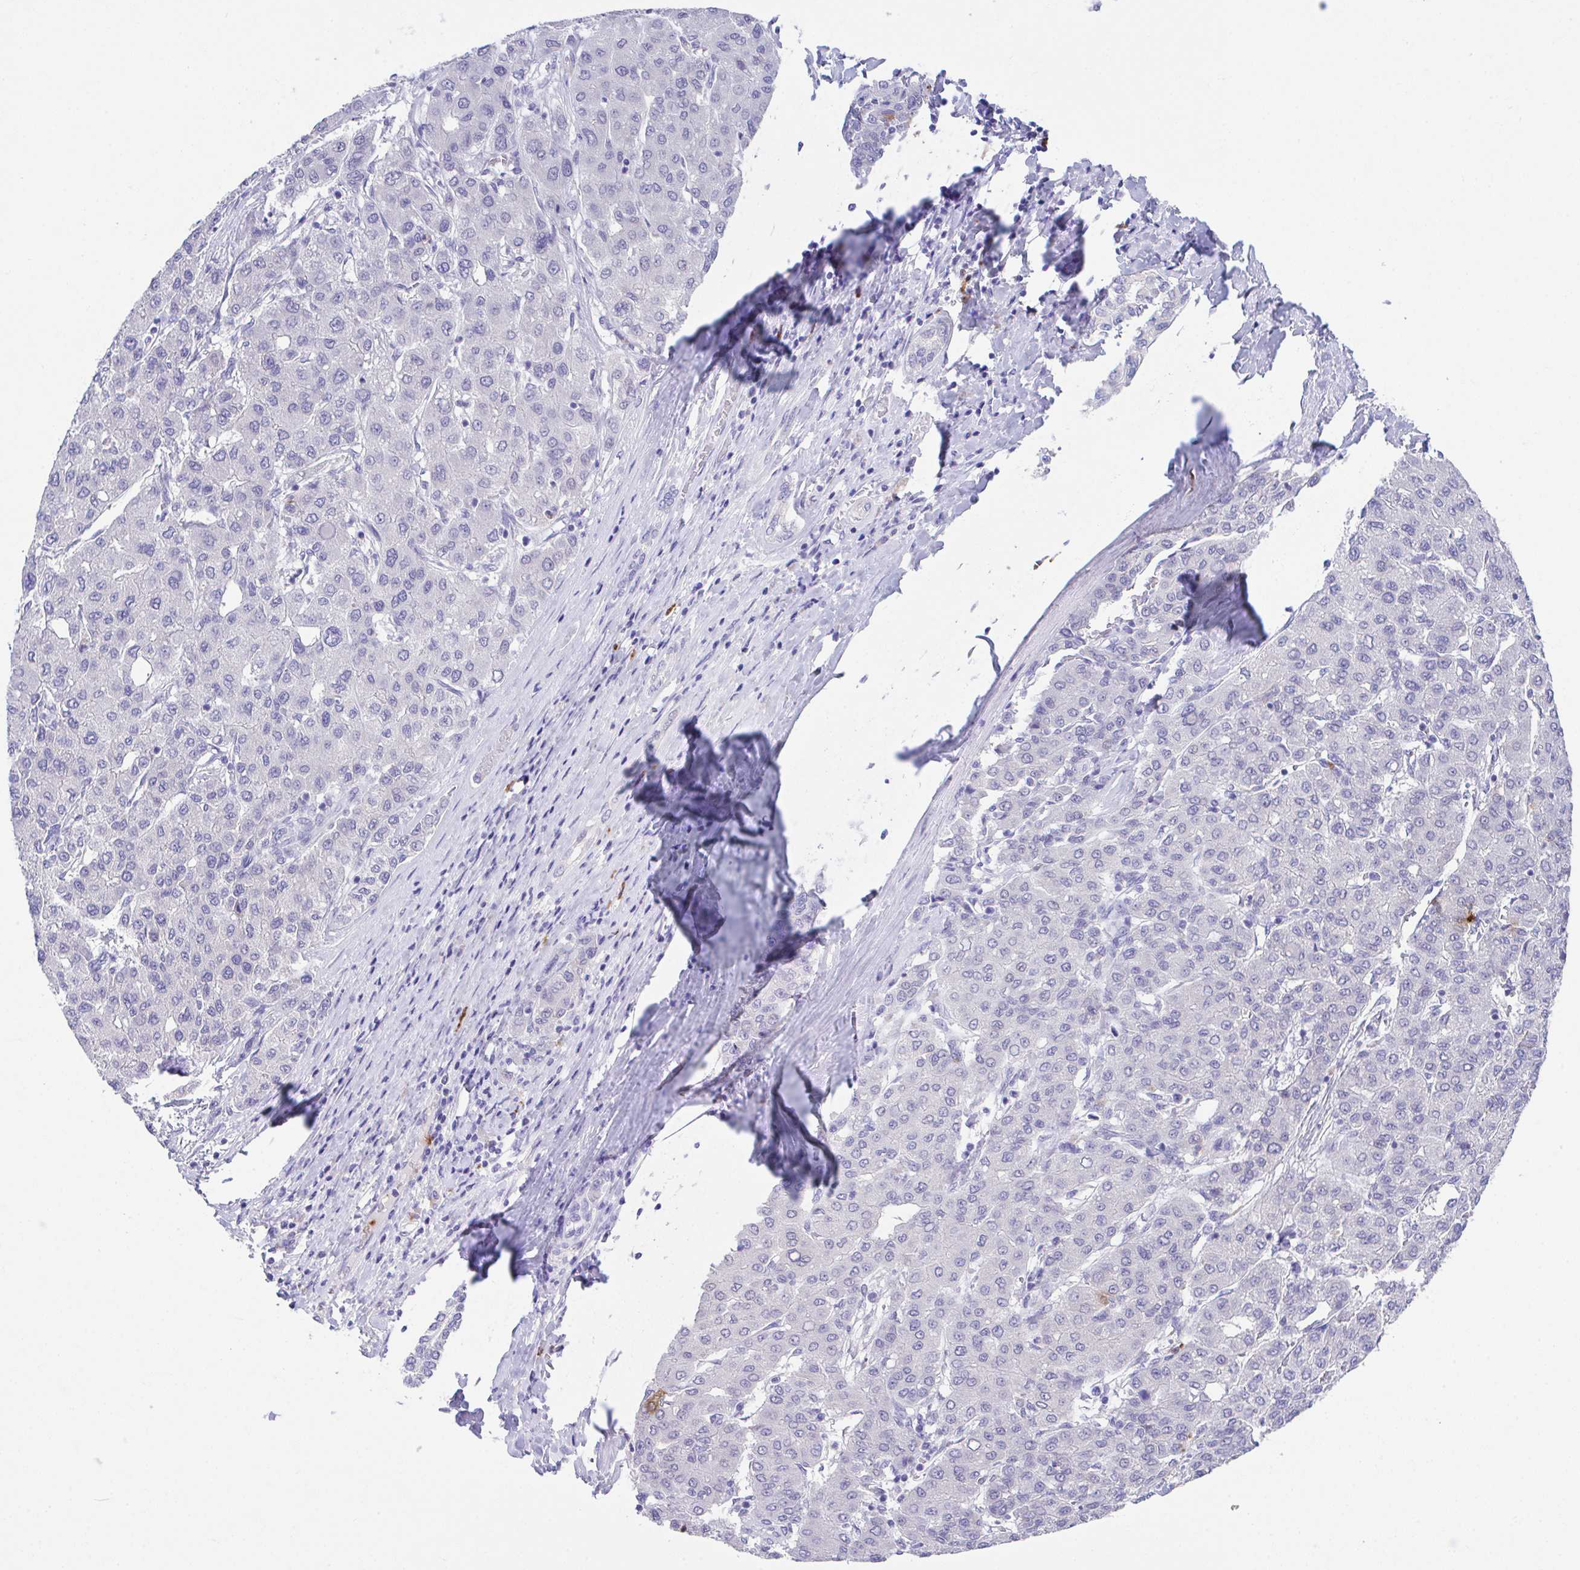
{"staining": {"intensity": "negative", "quantity": "none", "location": "none"}, "tissue": "liver cancer", "cell_type": "Tumor cells", "image_type": "cancer", "snomed": [{"axis": "morphology", "description": "Carcinoma, Hepatocellular, NOS"}, {"axis": "topography", "description": "Liver"}], "caption": "Tumor cells are negative for protein expression in human liver cancer (hepatocellular carcinoma).", "gene": "HOXB4", "patient": {"sex": "male", "age": 65}}